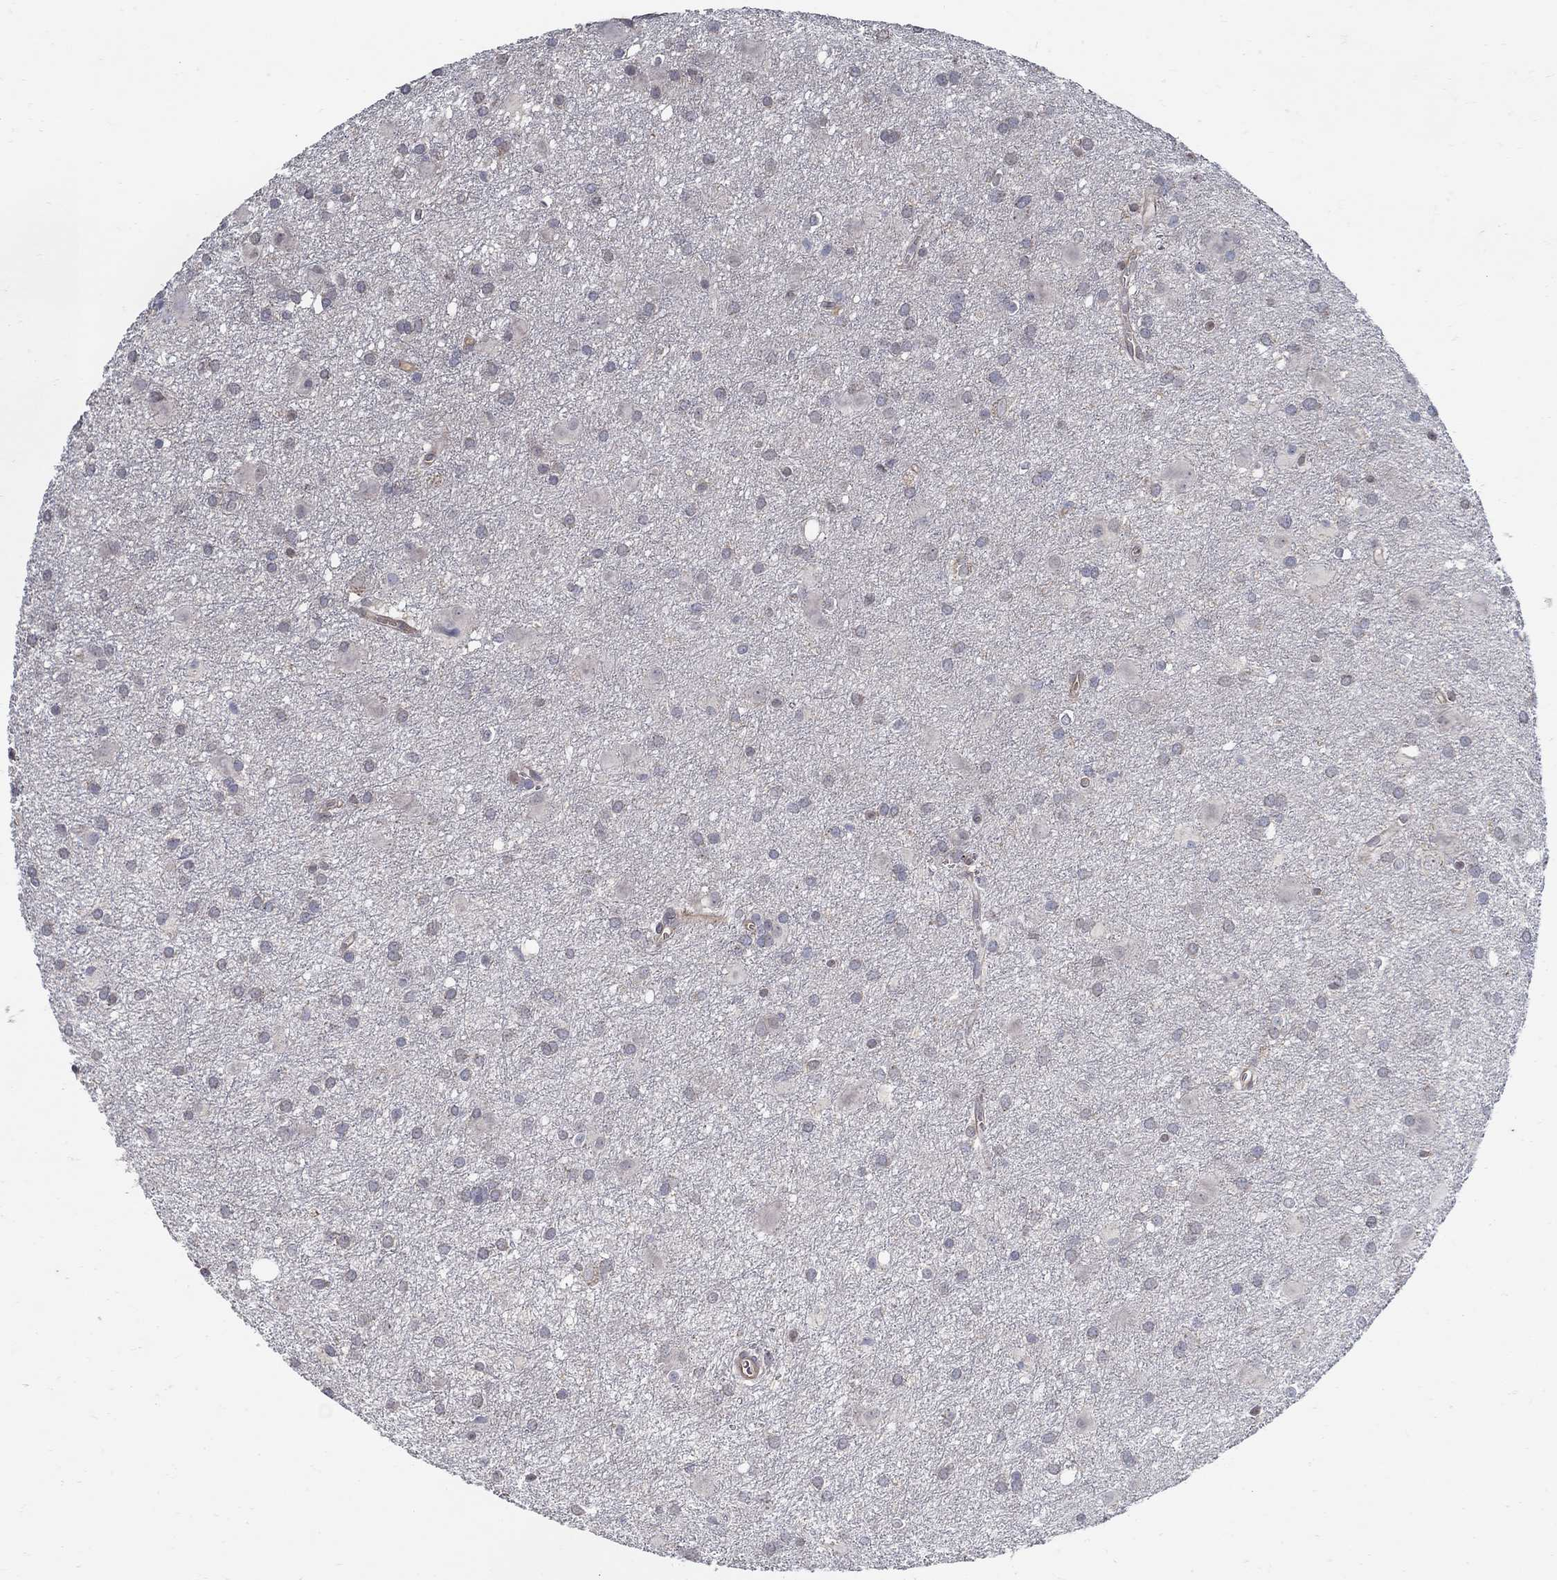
{"staining": {"intensity": "negative", "quantity": "none", "location": "none"}, "tissue": "glioma", "cell_type": "Tumor cells", "image_type": "cancer", "snomed": [{"axis": "morphology", "description": "Glioma, malignant, Low grade"}, {"axis": "topography", "description": "Brain"}], "caption": "This is an immunohistochemistry (IHC) photomicrograph of human glioma. There is no positivity in tumor cells.", "gene": "MTHFR", "patient": {"sex": "male", "age": 58}}